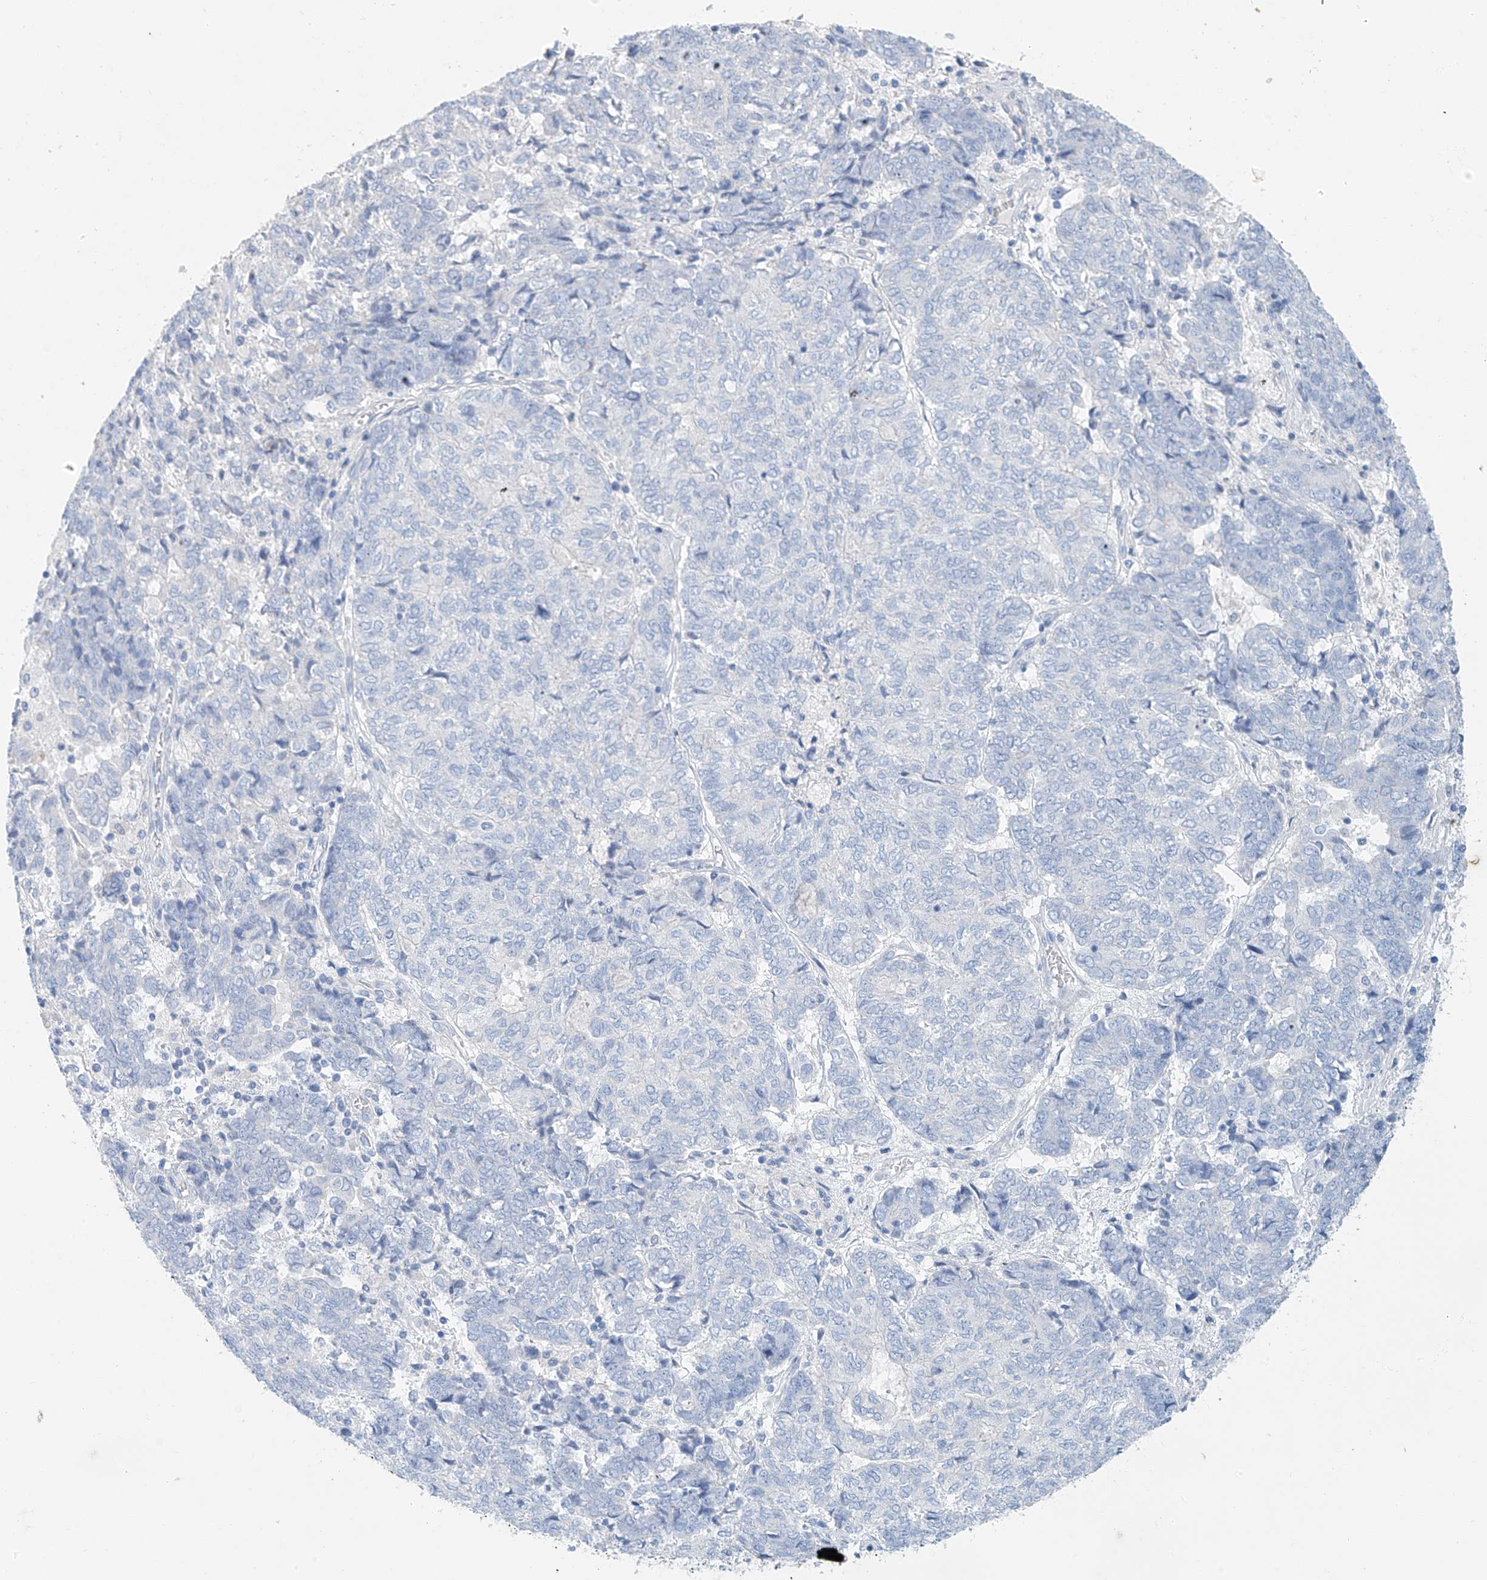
{"staining": {"intensity": "negative", "quantity": "none", "location": "none"}, "tissue": "endometrial cancer", "cell_type": "Tumor cells", "image_type": "cancer", "snomed": [{"axis": "morphology", "description": "Adenocarcinoma, NOS"}, {"axis": "topography", "description": "Endometrium"}], "caption": "Protein analysis of endometrial cancer (adenocarcinoma) shows no significant staining in tumor cells.", "gene": "C1orf87", "patient": {"sex": "female", "age": 80}}